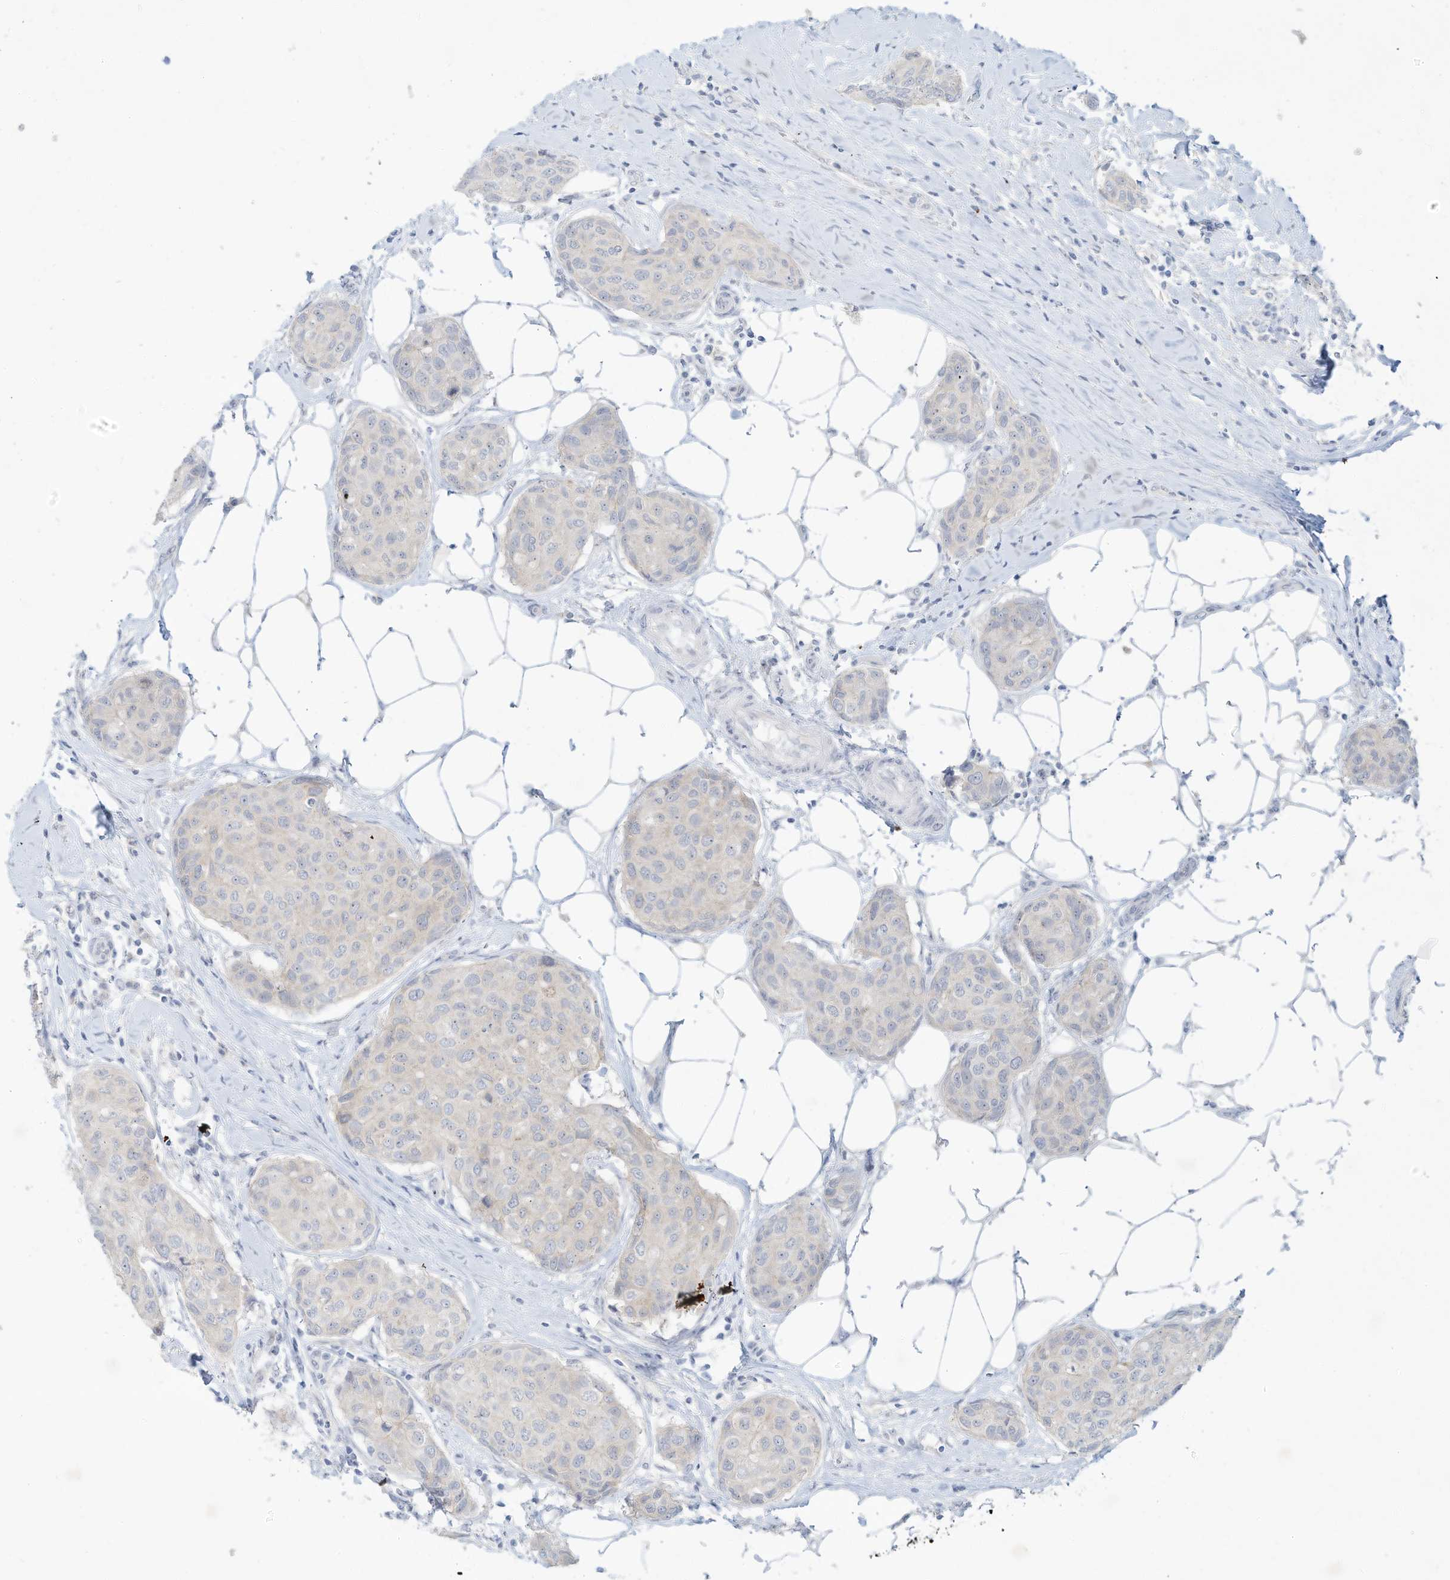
{"staining": {"intensity": "negative", "quantity": "none", "location": "none"}, "tissue": "breast cancer", "cell_type": "Tumor cells", "image_type": "cancer", "snomed": [{"axis": "morphology", "description": "Duct carcinoma"}, {"axis": "topography", "description": "Breast"}], "caption": "An IHC micrograph of breast intraductal carcinoma is shown. There is no staining in tumor cells of breast intraductal carcinoma.", "gene": "PAK6", "patient": {"sex": "female", "age": 80}}